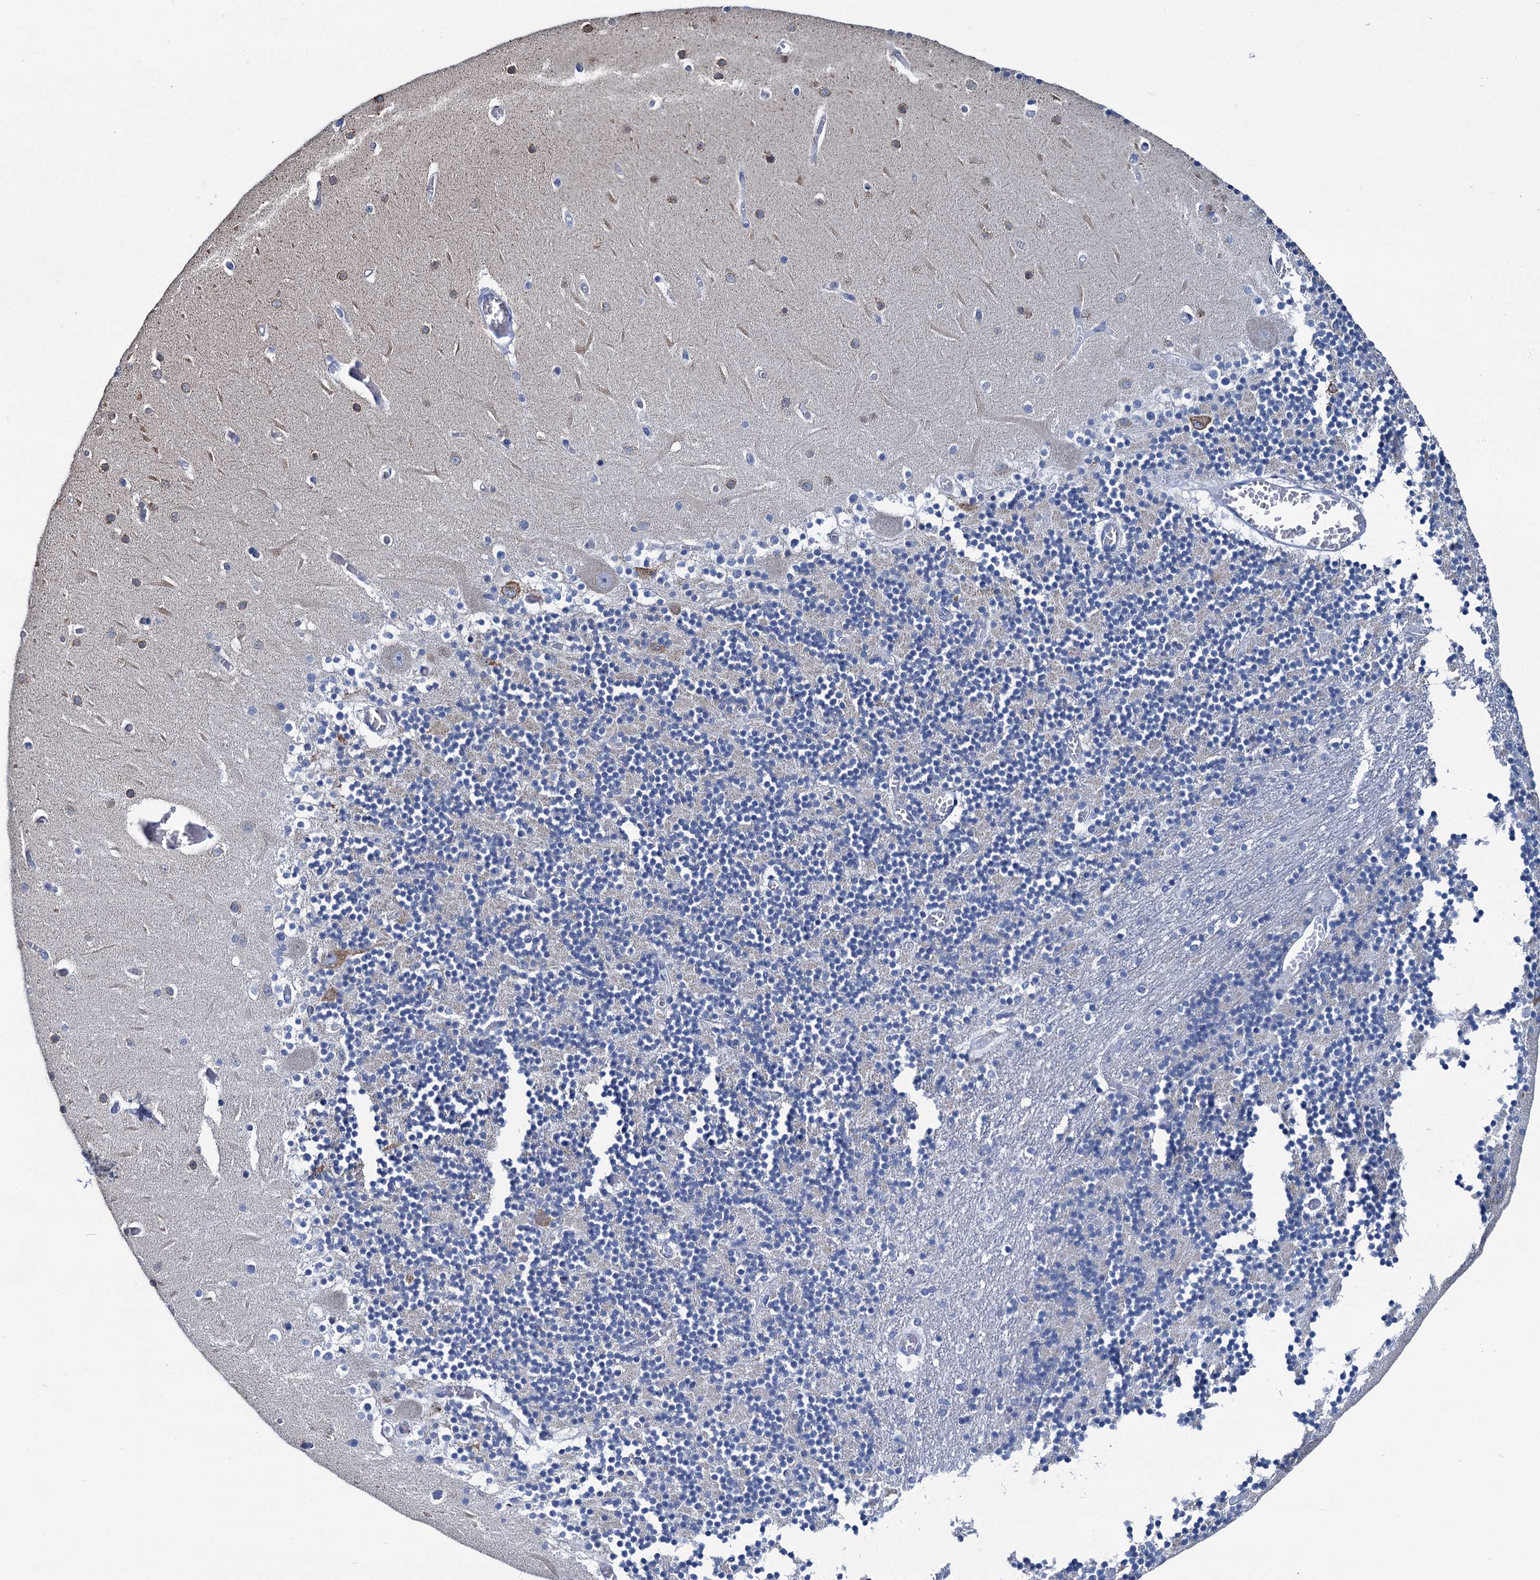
{"staining": {"intensity": "negative", "quantity": "none", "location": "none"}, "tissue": "cerebellum", "cell_type": "Cells in granular layer", "image_type": "normal", "snomed": [{"axis": "morphology", "description": "Normal tissue, NOS"}, {"axis": "topography", "description": "Cerebellum"}], "caption": "Human cerebellum stained for a protein using immunohistochemistry (IHC) demonstrates no staining in cells in granular layer.", "gene": "MIOX", "patient": {"sex": "female", "age": 28}}